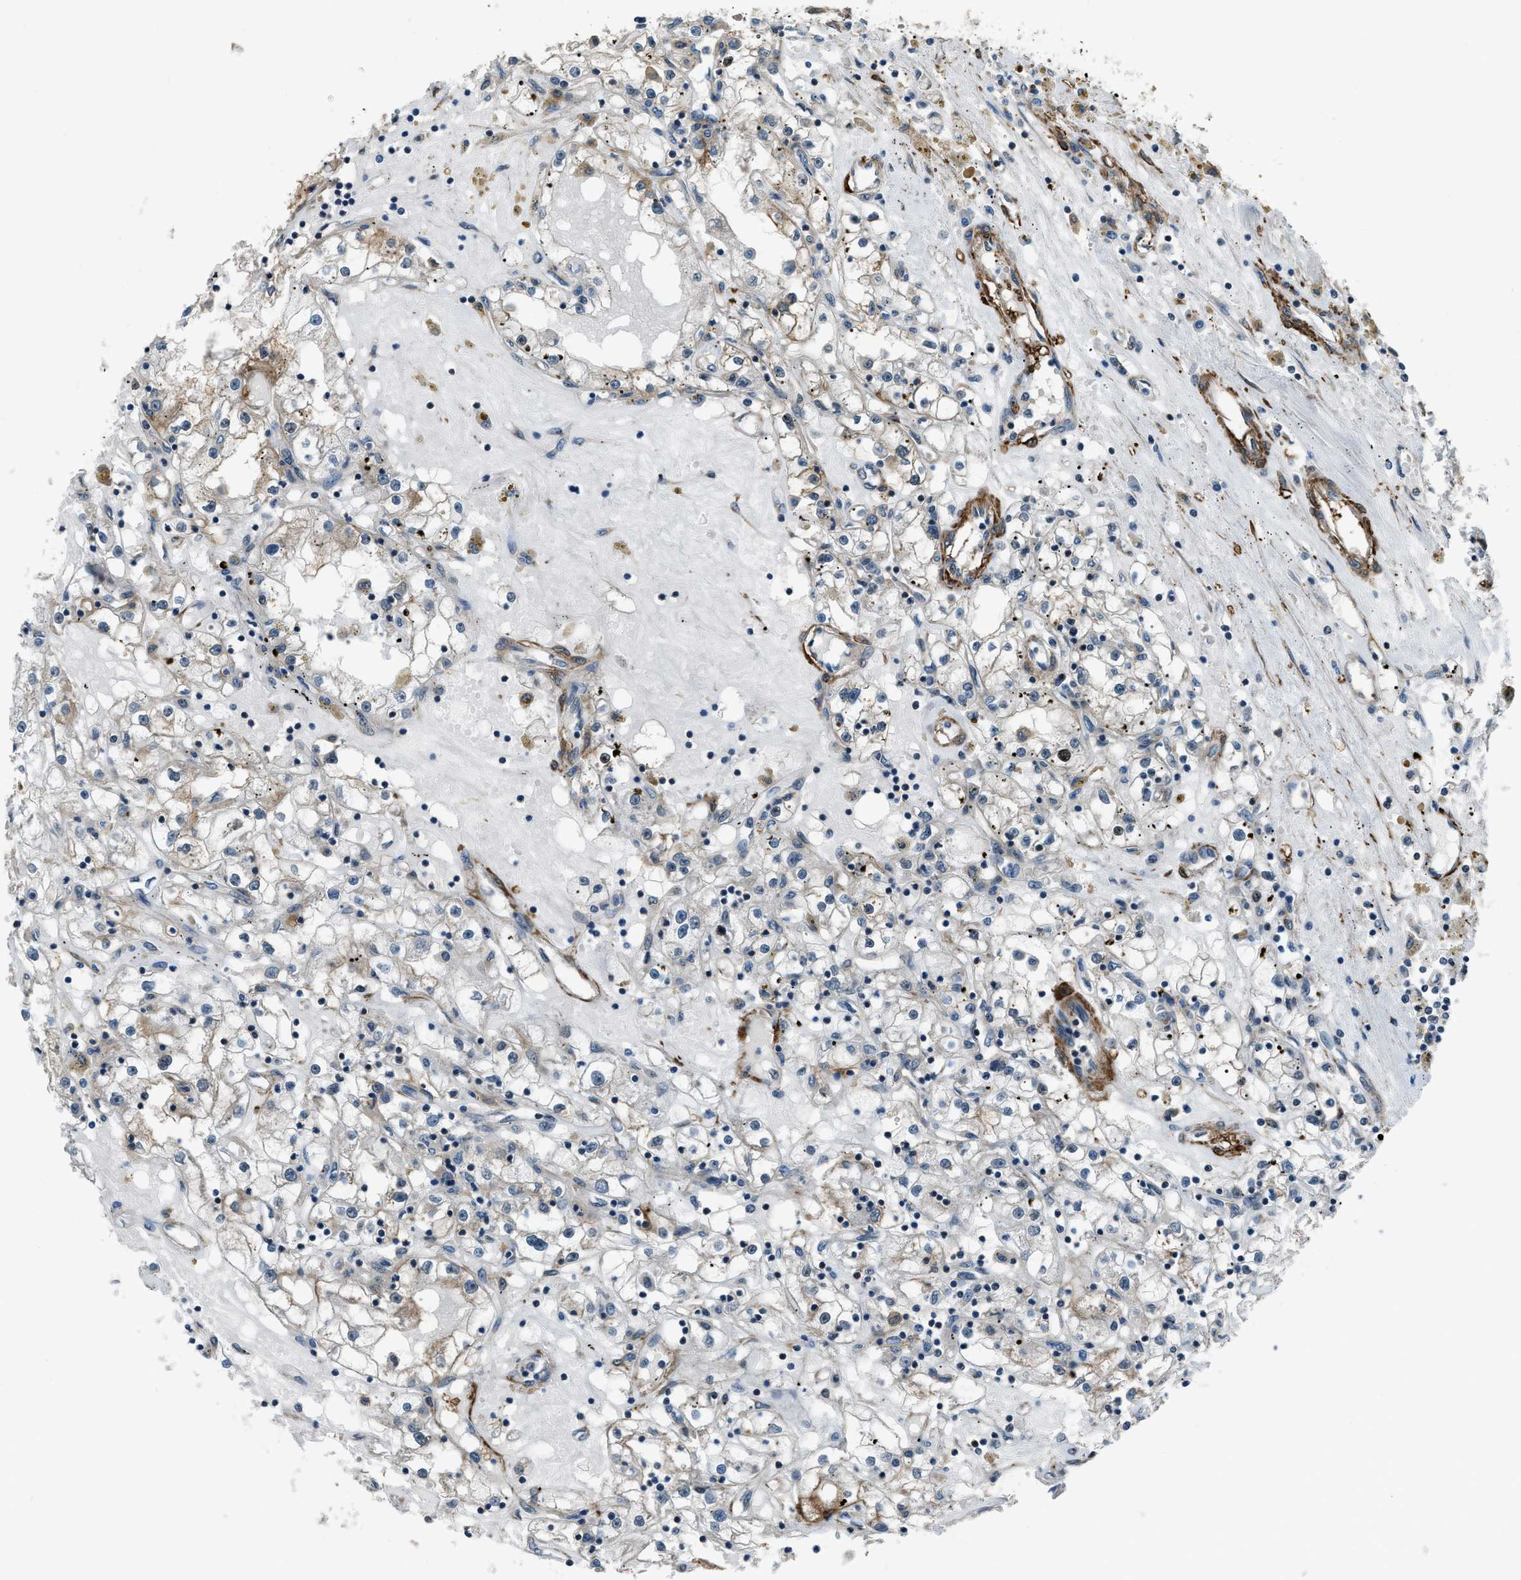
{"staining": {"intensity": "weak", "quantity": "<25%", "location": "cytoplasmic/membranous"}, "tissue": "renal cancer", "cell_type": "Tumor cells", "image_type": "cancer", "snomed": [{"axis": "morphology", "description": "Adenocarcinoma, NOS"}, {"axis": "topography", "description": "Kidney"}], "caption": "Immunohistochemistry of renal cancer displays no positivity in tumor cells. (DAB (3,3'-diaminobenzidine) immunohistochemistry (IHC) visualized using brightfield microscopy, high magnification).", "gene": "NUDCD3", "patient": {"sex": "male", "age": 56}}